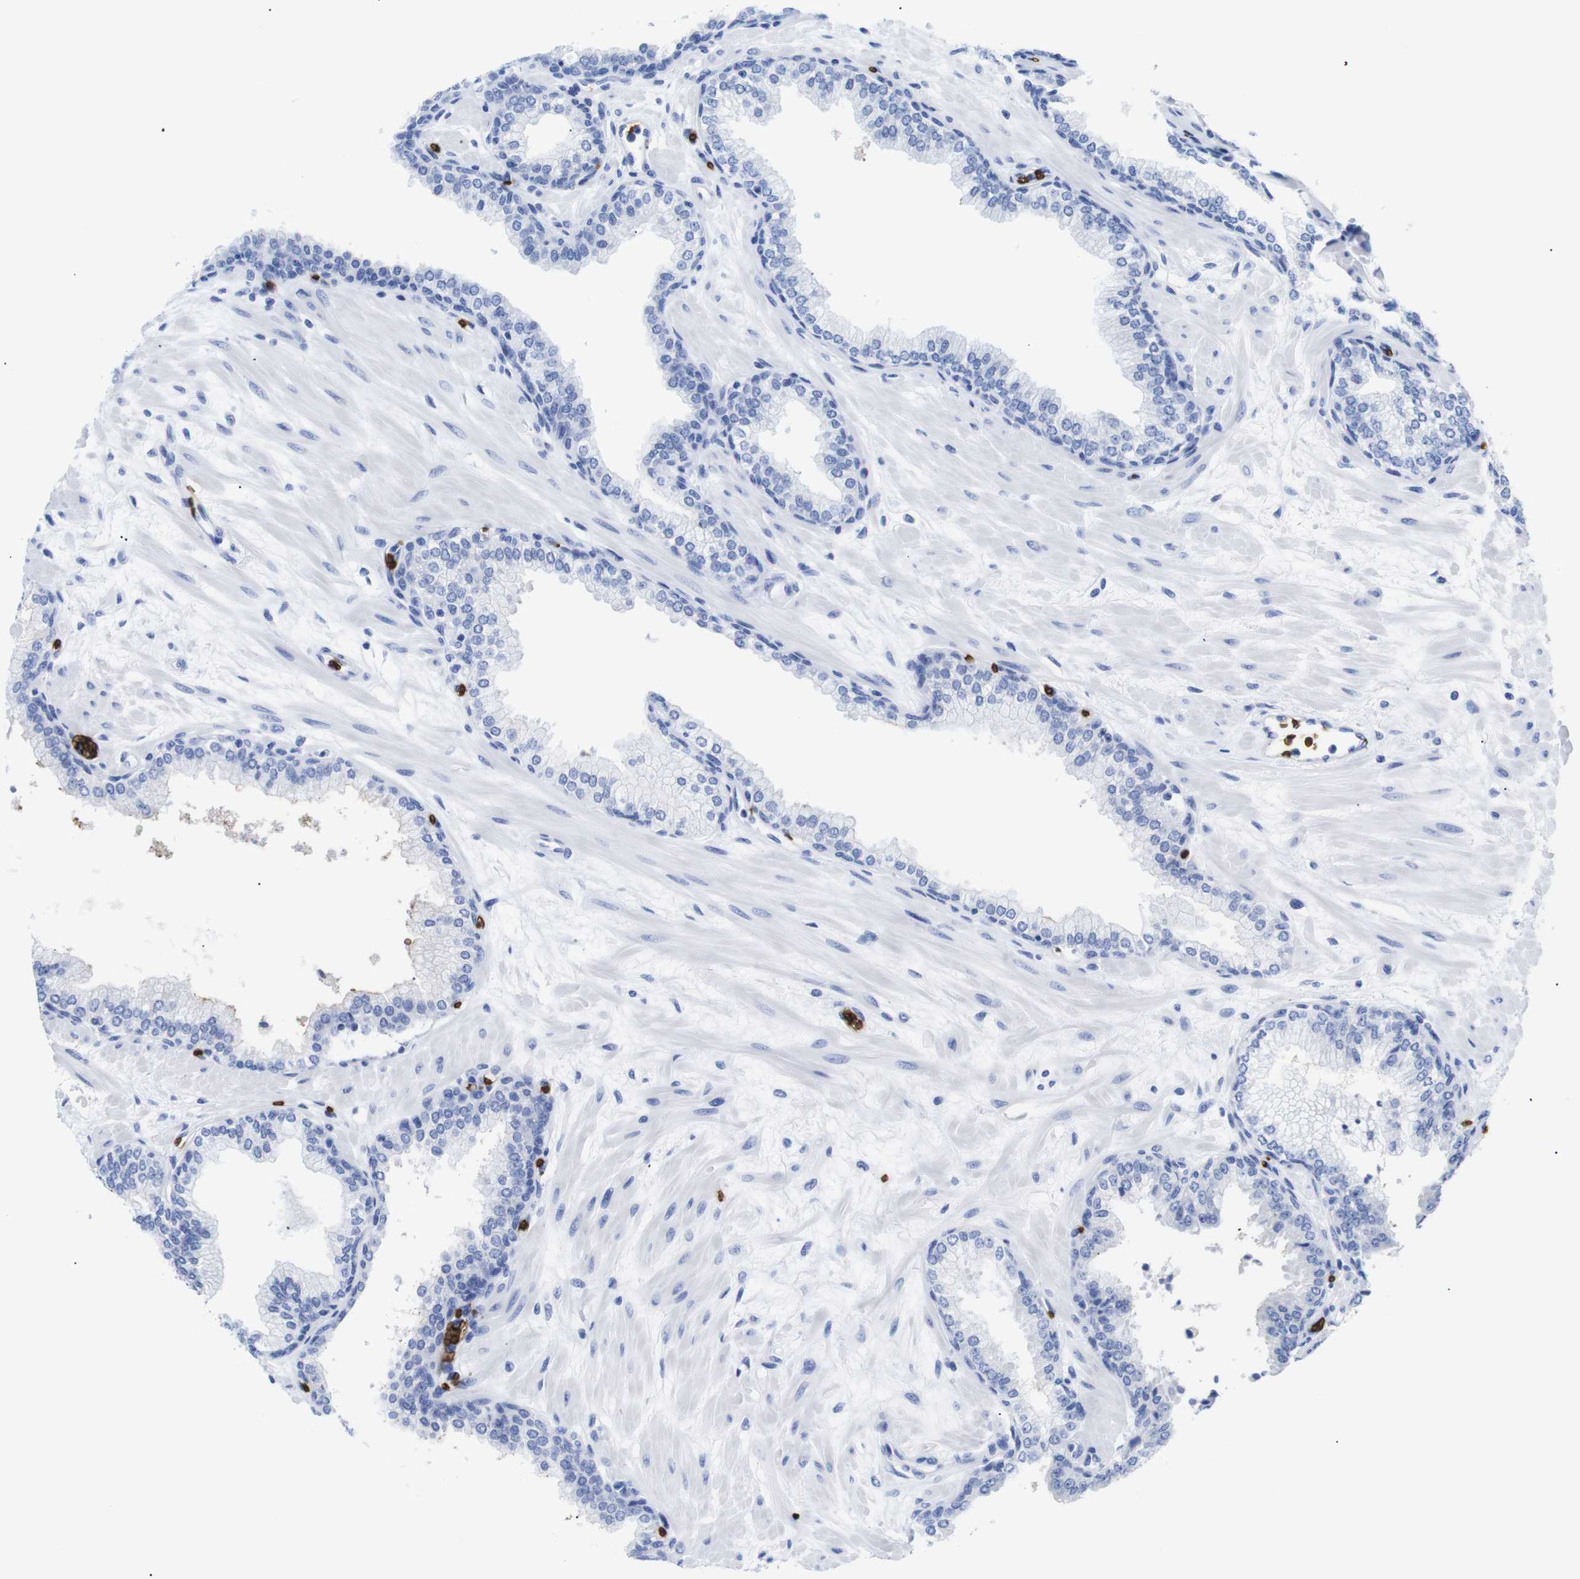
{"staining": {"intensity": "negative", "quantity": "none", "location": "none"}, "tissue": "prostate", "cell_type": "Glandular cells", "image_type": "normal", "snomed": [{"axis": "morphology", "description": "Normal tissue, NOS"}, {"axis": "morphology", "description": "Urothelial carcinoma, Low grade"}, {"axis": "topography", "description": "Urinary bladder"}, {"axis": "topography", "description": "Prostate"}], "caption": "A photomicrograph of prostate stained for a protein displays no brown staining in glandular cells. (Stains: DAB (3,3'-diaminobenzidine) immunohistochemistry with hematoxylin counter stain, Microscopy: brightfield microscopy at high magnification).", "gene": "S1PR2", "patient": {"sex": "male", "age": 60}}